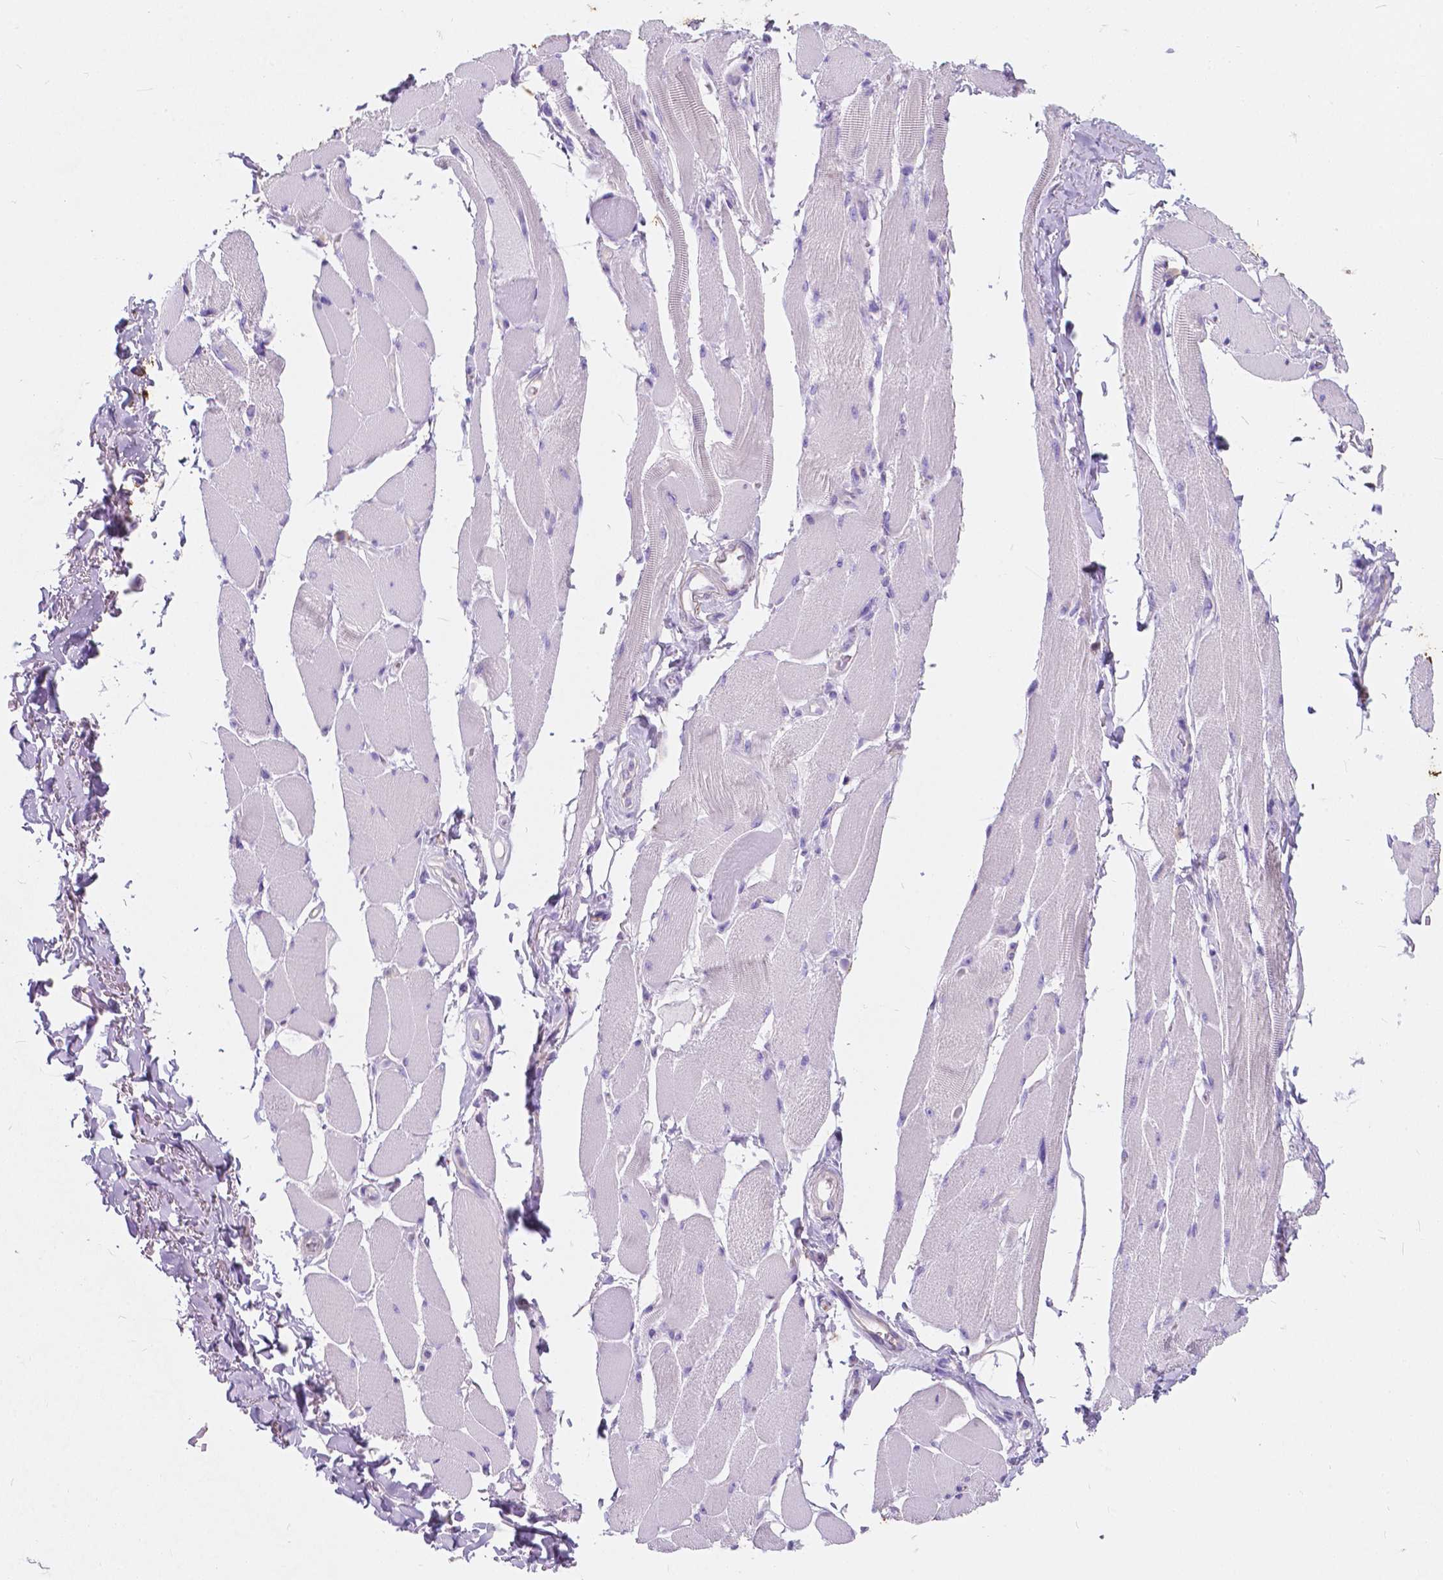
{"staining": {"intensity": "negative", "quantity": "none", "location": "none"}, "tissue": "skeletal muscle", "cell_type": "Myocytes", "image_type": "normal", "snomed": [{"axis": "morphology", "description": "Normal tissue, NOS"}, {"axis": "topography", "description": "Skeletal muscle"}, {"axis": "topography", "description": "Anal"}, {"axis": "topography", "description": "Peripheral nerve tissue"}], "caption": "High magnification brightfield microscopy of unremarkable skeletal muscle stained with DAB (brown) and counterstained with hematoxylin (blue): myocytes show no significant expression.", "gene": "GNAO1", "patient": {"sex": "male", "age": 53}}